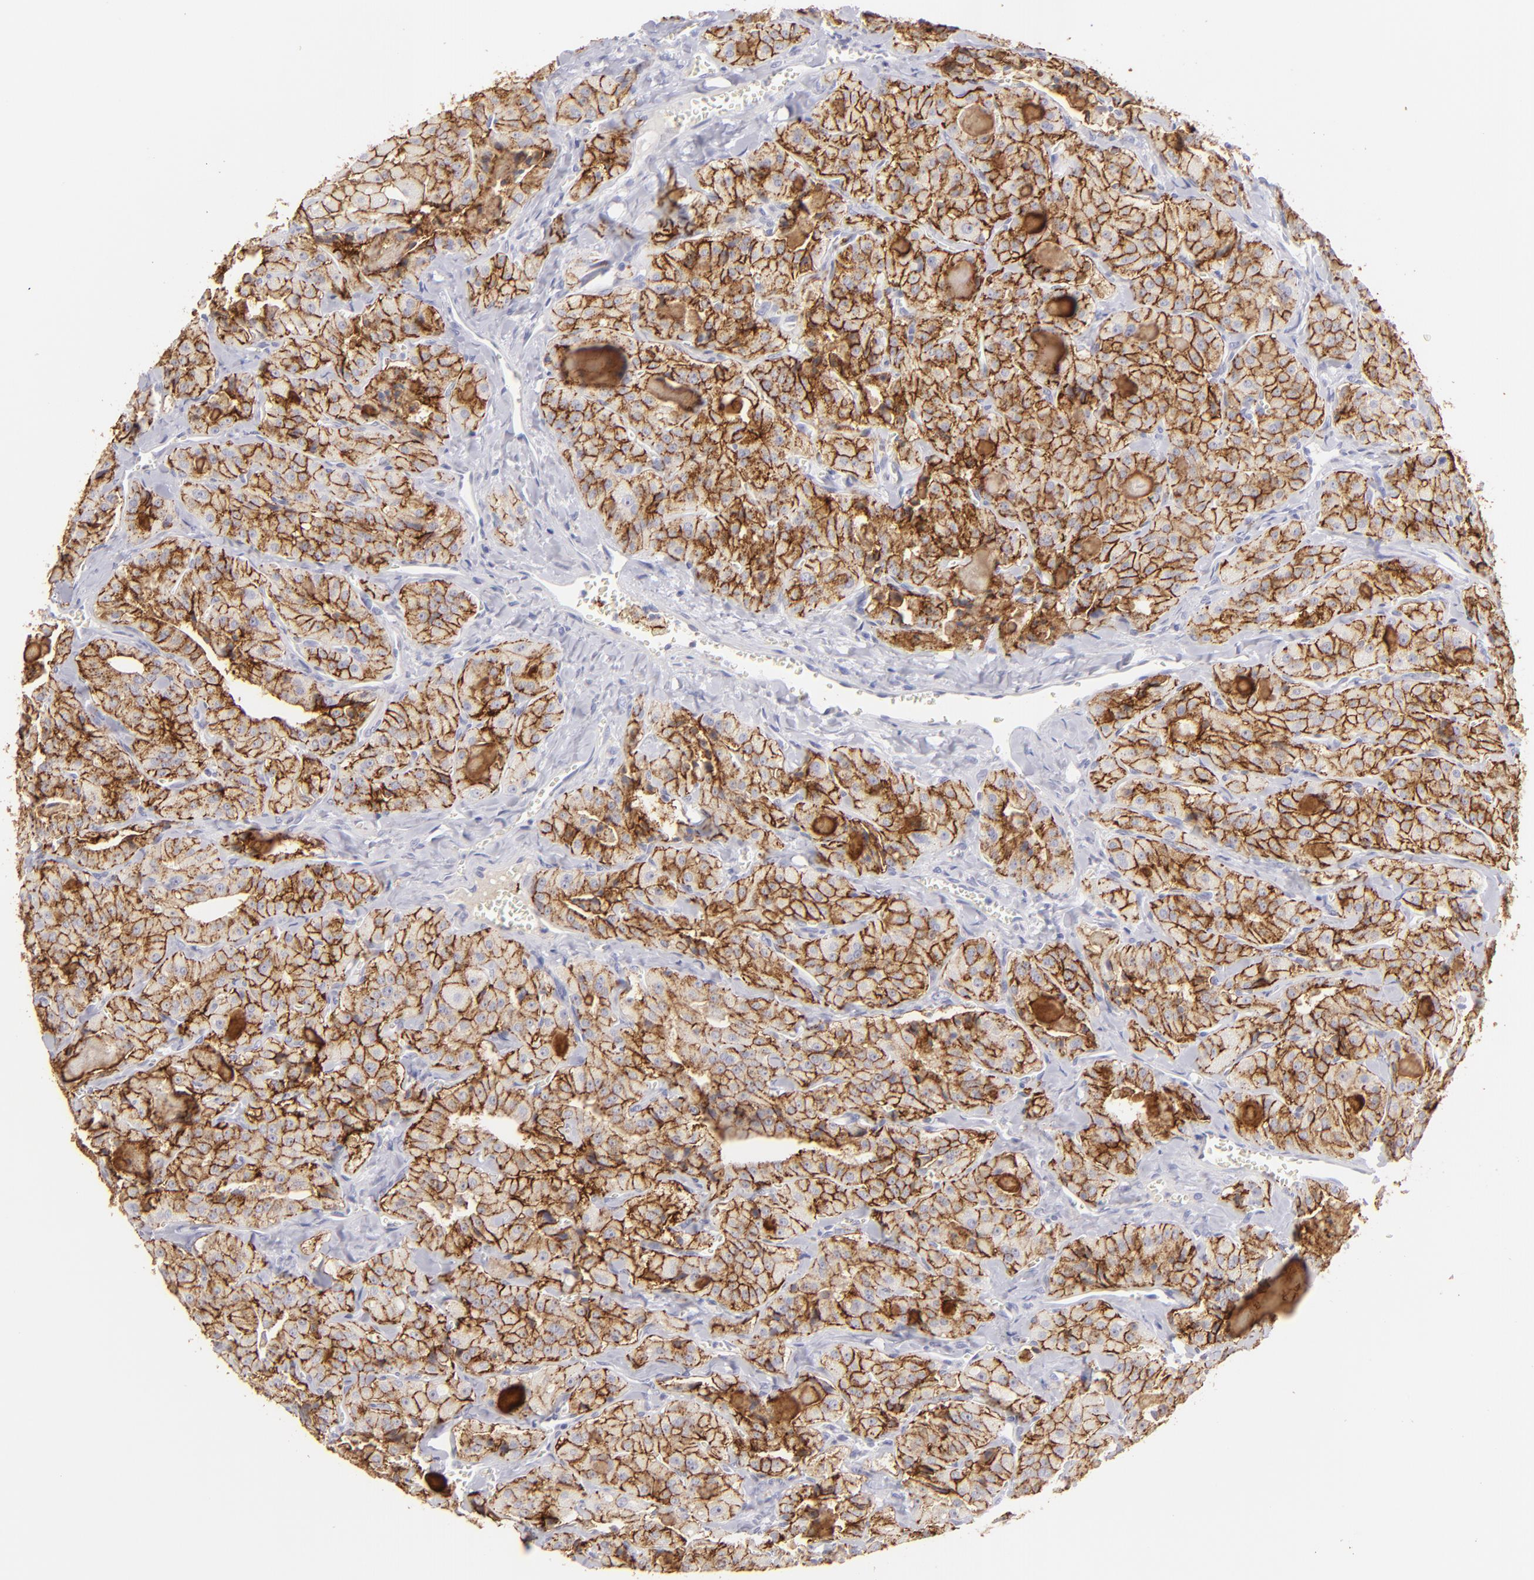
{"staining": {"intensity": "moderate", "quantity": ">75%", "location": "cytoplasmic/membranous"}, "tissue": "thyroid cancer", "cell_type": "Tumor cells", "image_type": "cancer", "snomed": [{"axis": "morphology", "description": "Carcinoma, NOS"}, {"axis": "topography", "description": "Thyroid gland"}], "caption": "Carcinoma (thyroid) was stained to show a protein in brown. There is medium levels of moderate cytoplasmic/membranous positivity in about >75% of tumor cells.", "gene": "CLDN4", "patient": {"sex": "male", "age": 76}}